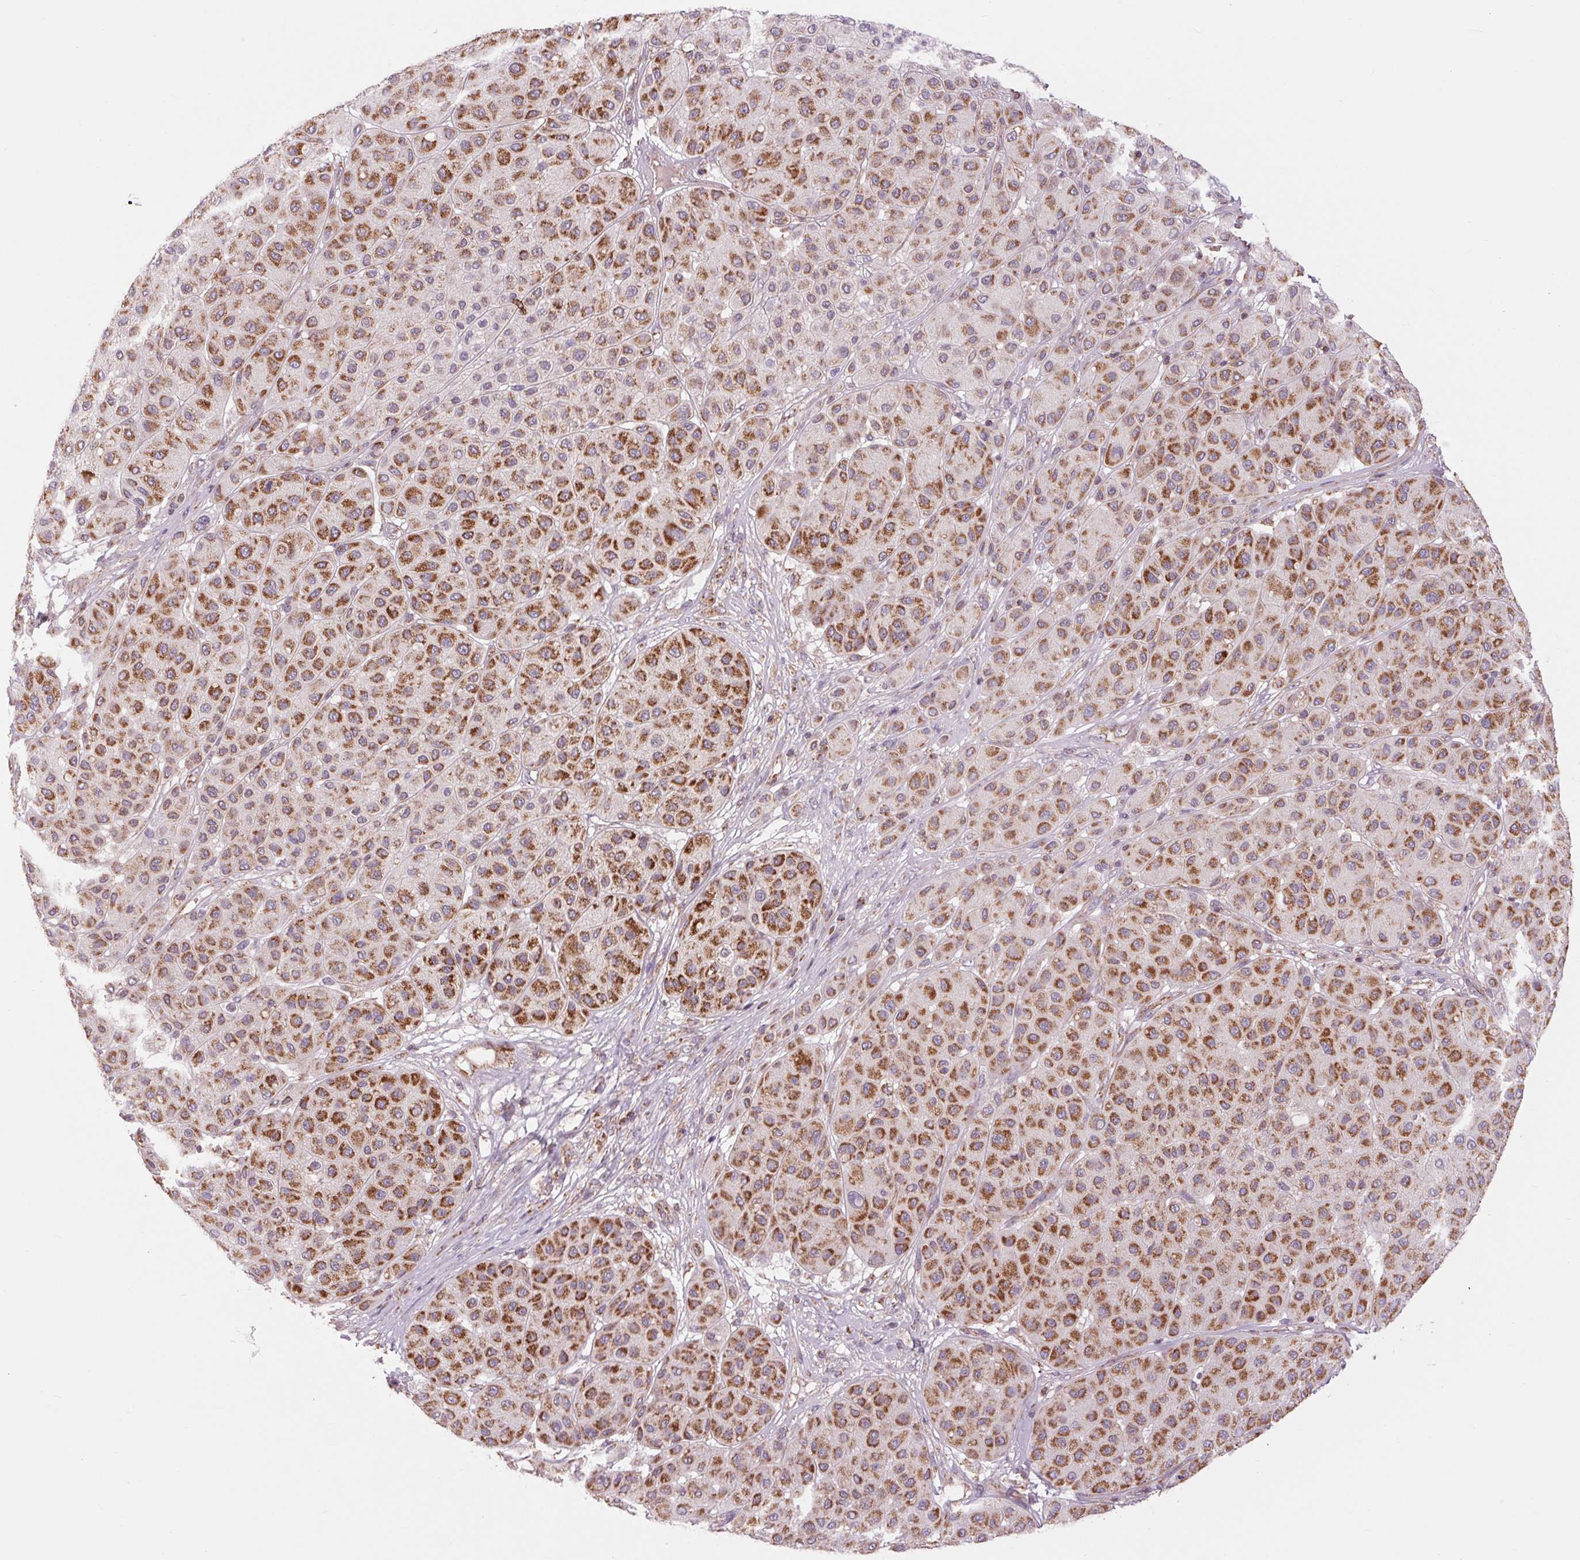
{"staining": {"intensity": "strong", "quantity": "25%-75%", "location": "cytoplasmic/membranous"}, "tissue": "melanoma", "cell_type": "Tumor cells", "image_type": "cancer", "snomed": [{"axis": "morphology", "description": "Malignant melanoma, Metastatic site"}, {"axis": "topography", "description": "Smooth muscle"}], "caption": "Protein expression analysis of human malignant melanoma (metastatic site) reveals strong cytoplasmic/membranous expression in approximately 25%-75% of tumor cells.", "gene": "COX6A1", "patient": {"sex": "male", "age": 41}}